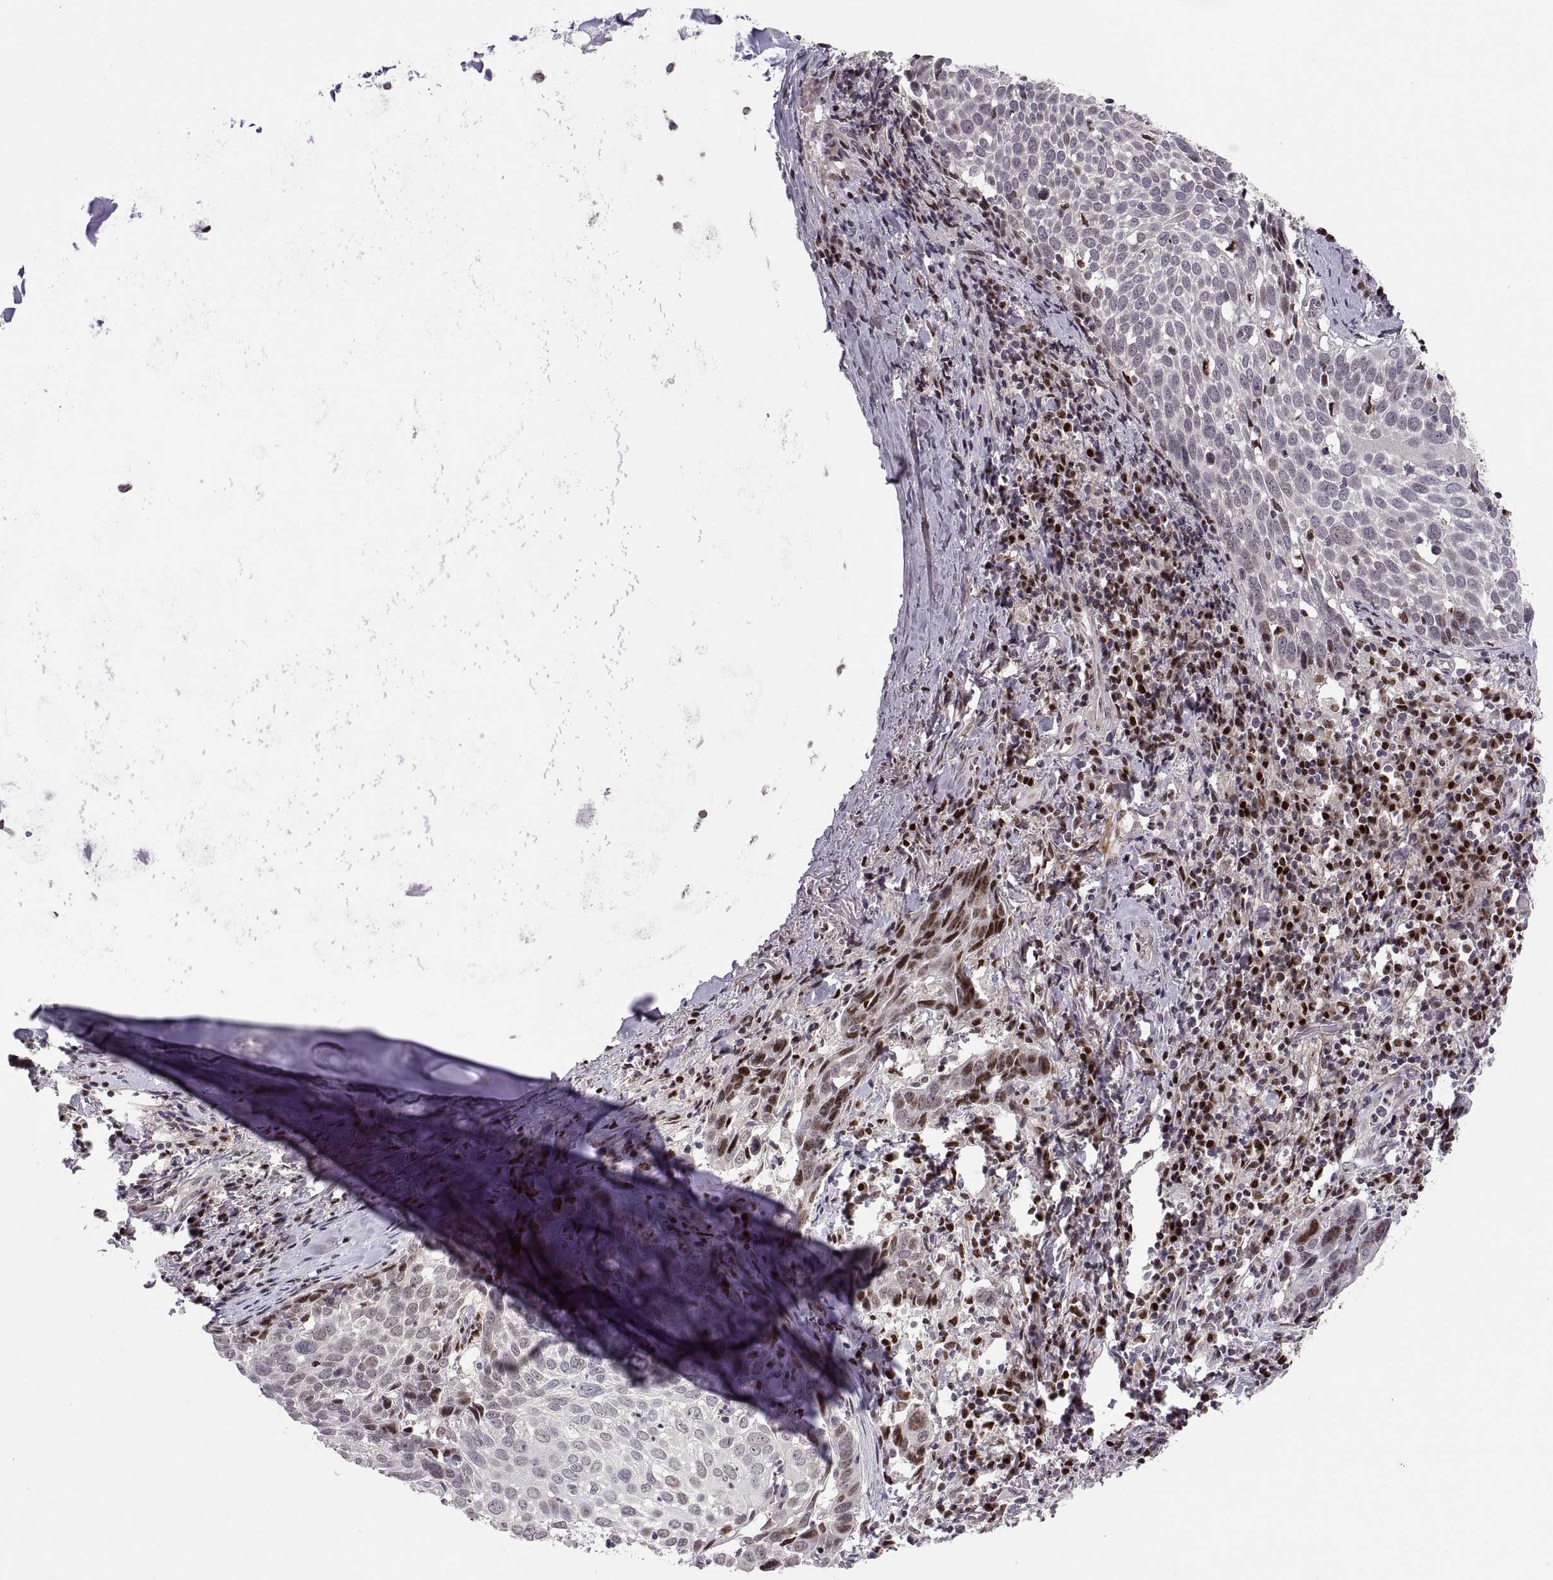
{"staining": {"intensity": "strong", "quantity": "<25%", "location": "nuclear"}, "tissue": "lung cancer", "cell_type": "Tumor cells", "image_type": "cancer", "snomed": [{"axis": "morphology", "description": "Squamous cell carcinoma, NOS"}, {"axis": "topography", "description": "Lung"}], "caption": "Lung cancer stained for a protein (brown) displays strong nuclear positive staining in approximately <25% of tumor cells.", "gene": "SNAI1", "patient": {"sex": "male", "age": 57}}